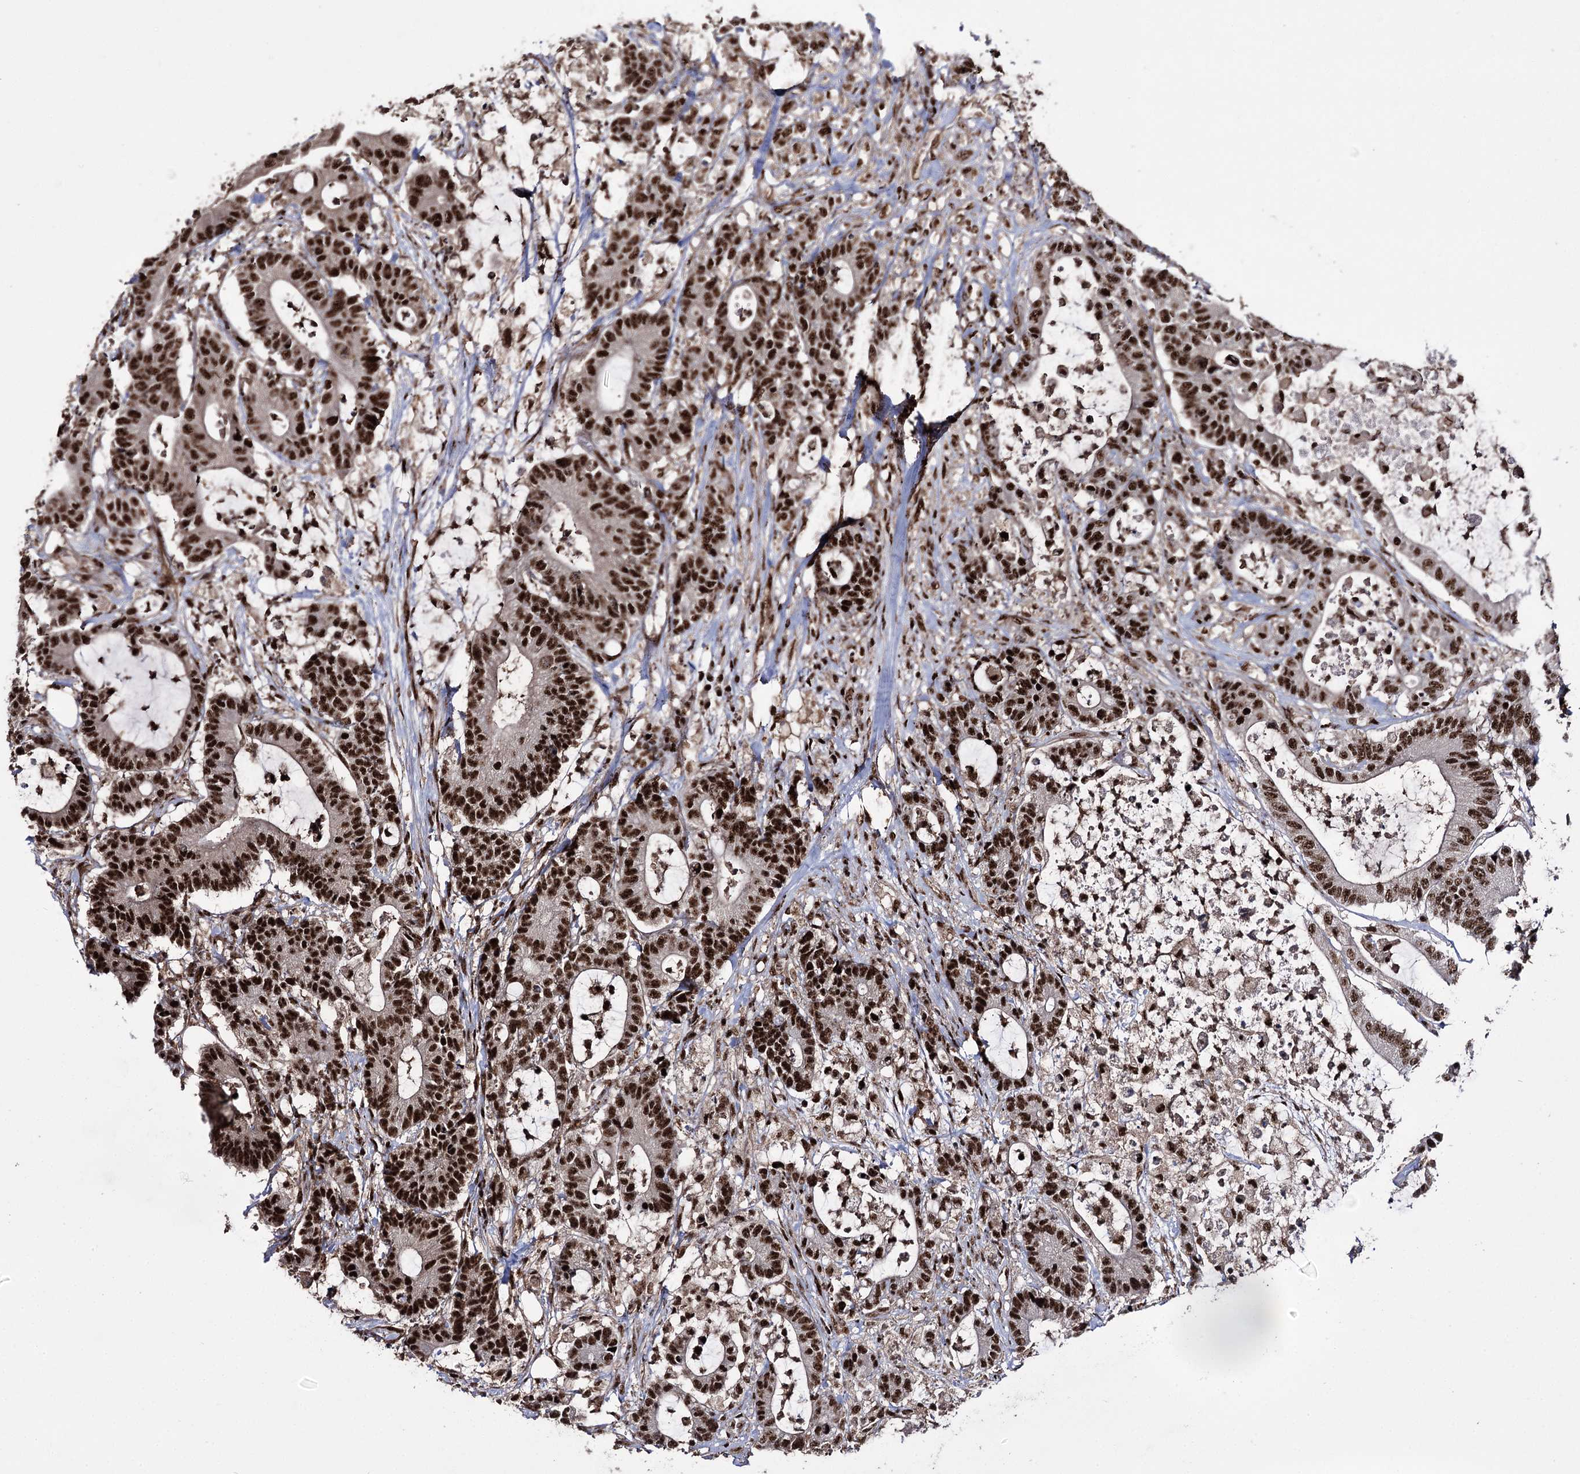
{"staining": {"intensity": "strong", "quantity": ">75%", "location": "nuclear"}, "tissue": "colorectal cancer", "cell_type": "Tumor cells", "image_type": "cancer", "snomed": [{"axis": "morphology", "description": "Adenocarcinoma, NOS"}, {"axis": "topography", "description": "Colon"}], "caption": "Protein expression analysis of human adenocarcinoma (colorectal) reveals strong nuclear expression in approximately >75% of tumor cells.", "gene": "PRPF40A", "patient": {"sex": "female", "age": 84}}